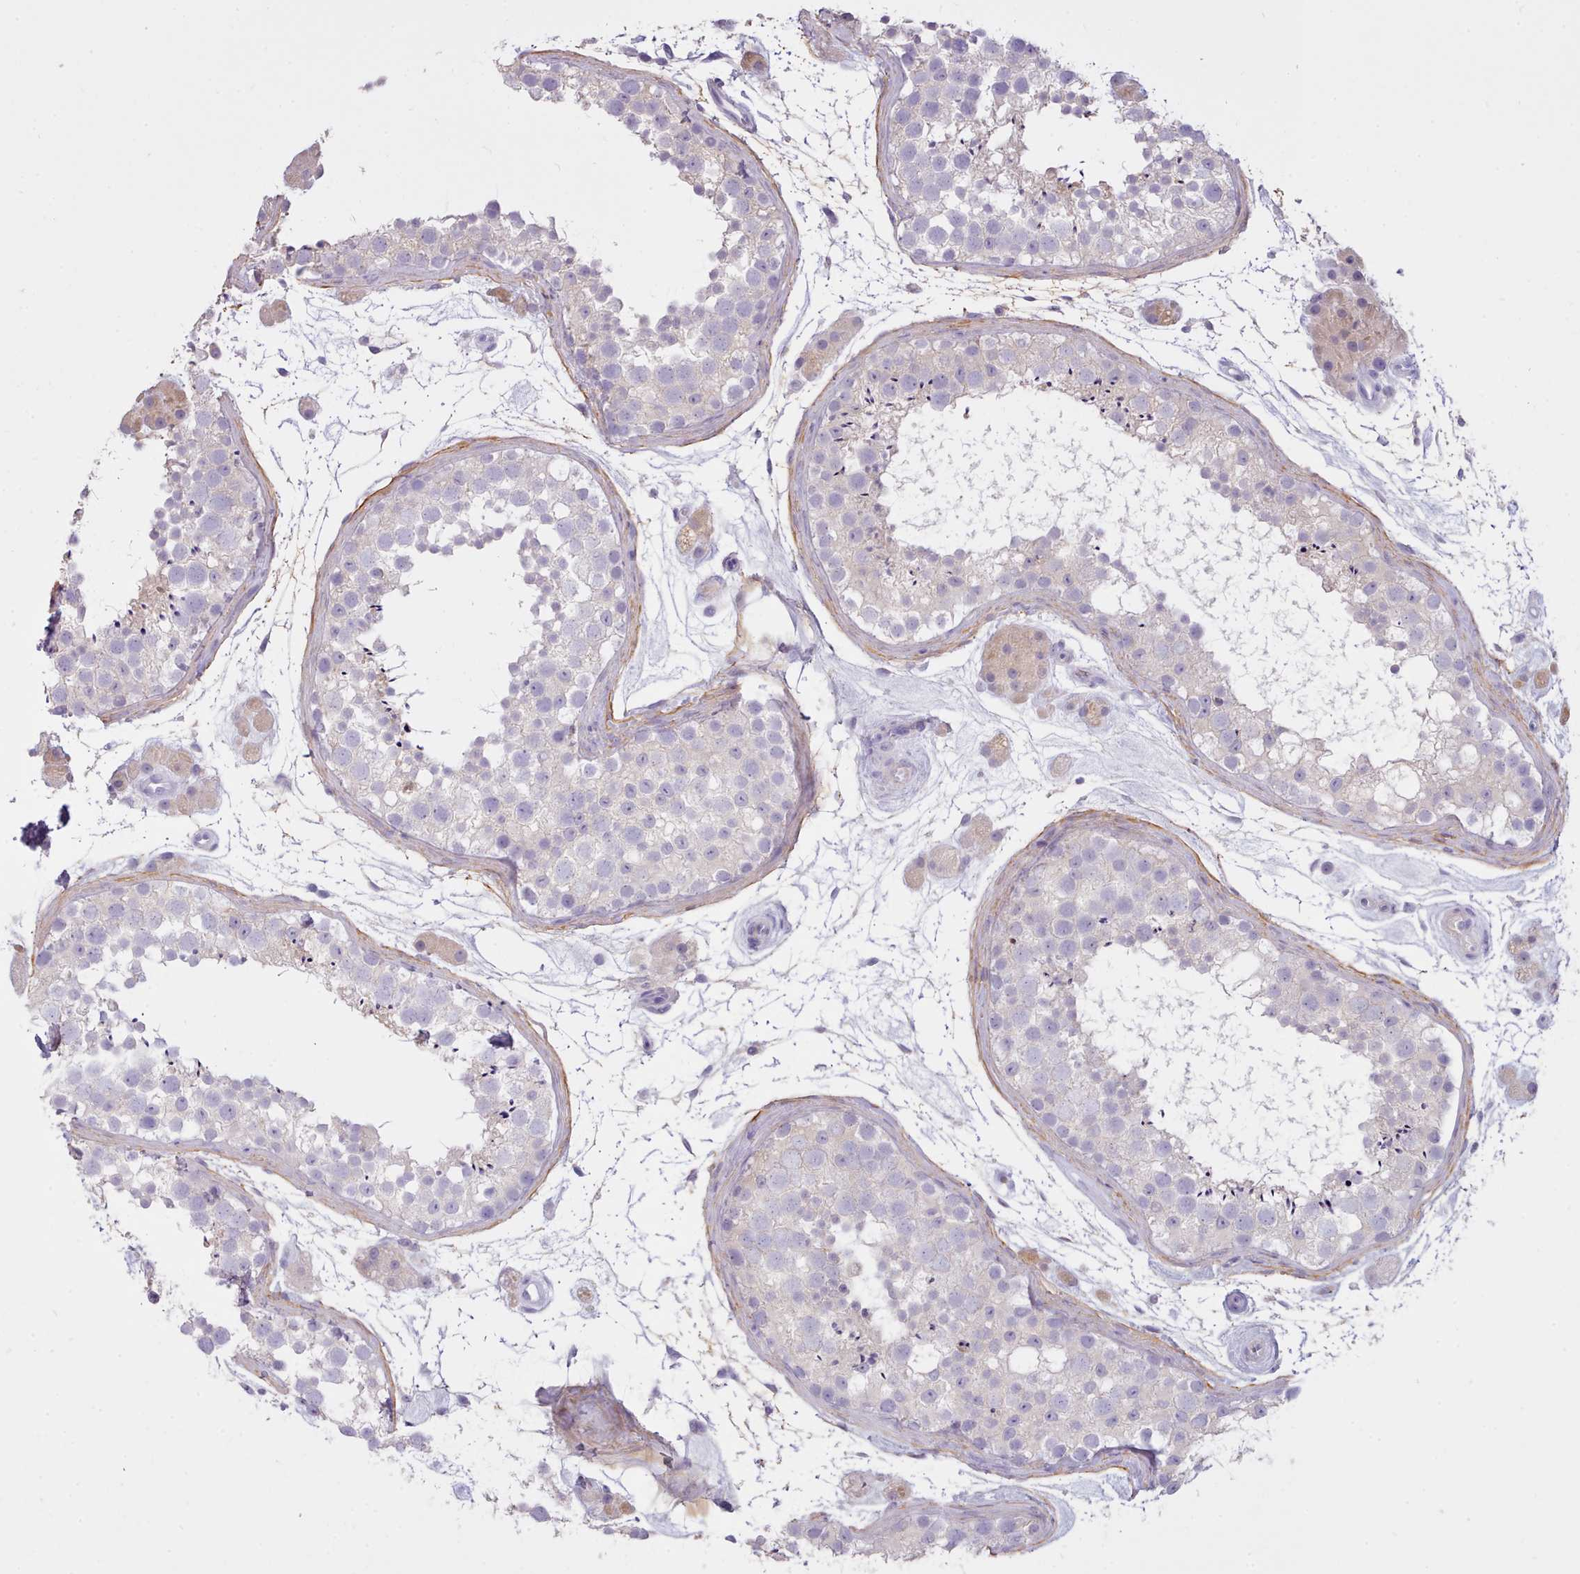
{"staining": {"intensity": "negative", "quantity": "none", "location": "none"}, "tissue": "testis", "cell_type": "Cells in seminiferous ducts", "image_type": "normal", "snomed": [{"axis": "morphology", "description": "Normal tissue, NOS"}, {"axis": "topography", "description": "Testis"}], "caption": "A photomicrograph of human testis is negative for staining in cells in seminiferous ducts. (DAB (3,3'-diaminobenzidine) immunohistochemistry, high magnification).", "gene": "CYP2A13", "patient": {"sex": "male", "age": 41}}